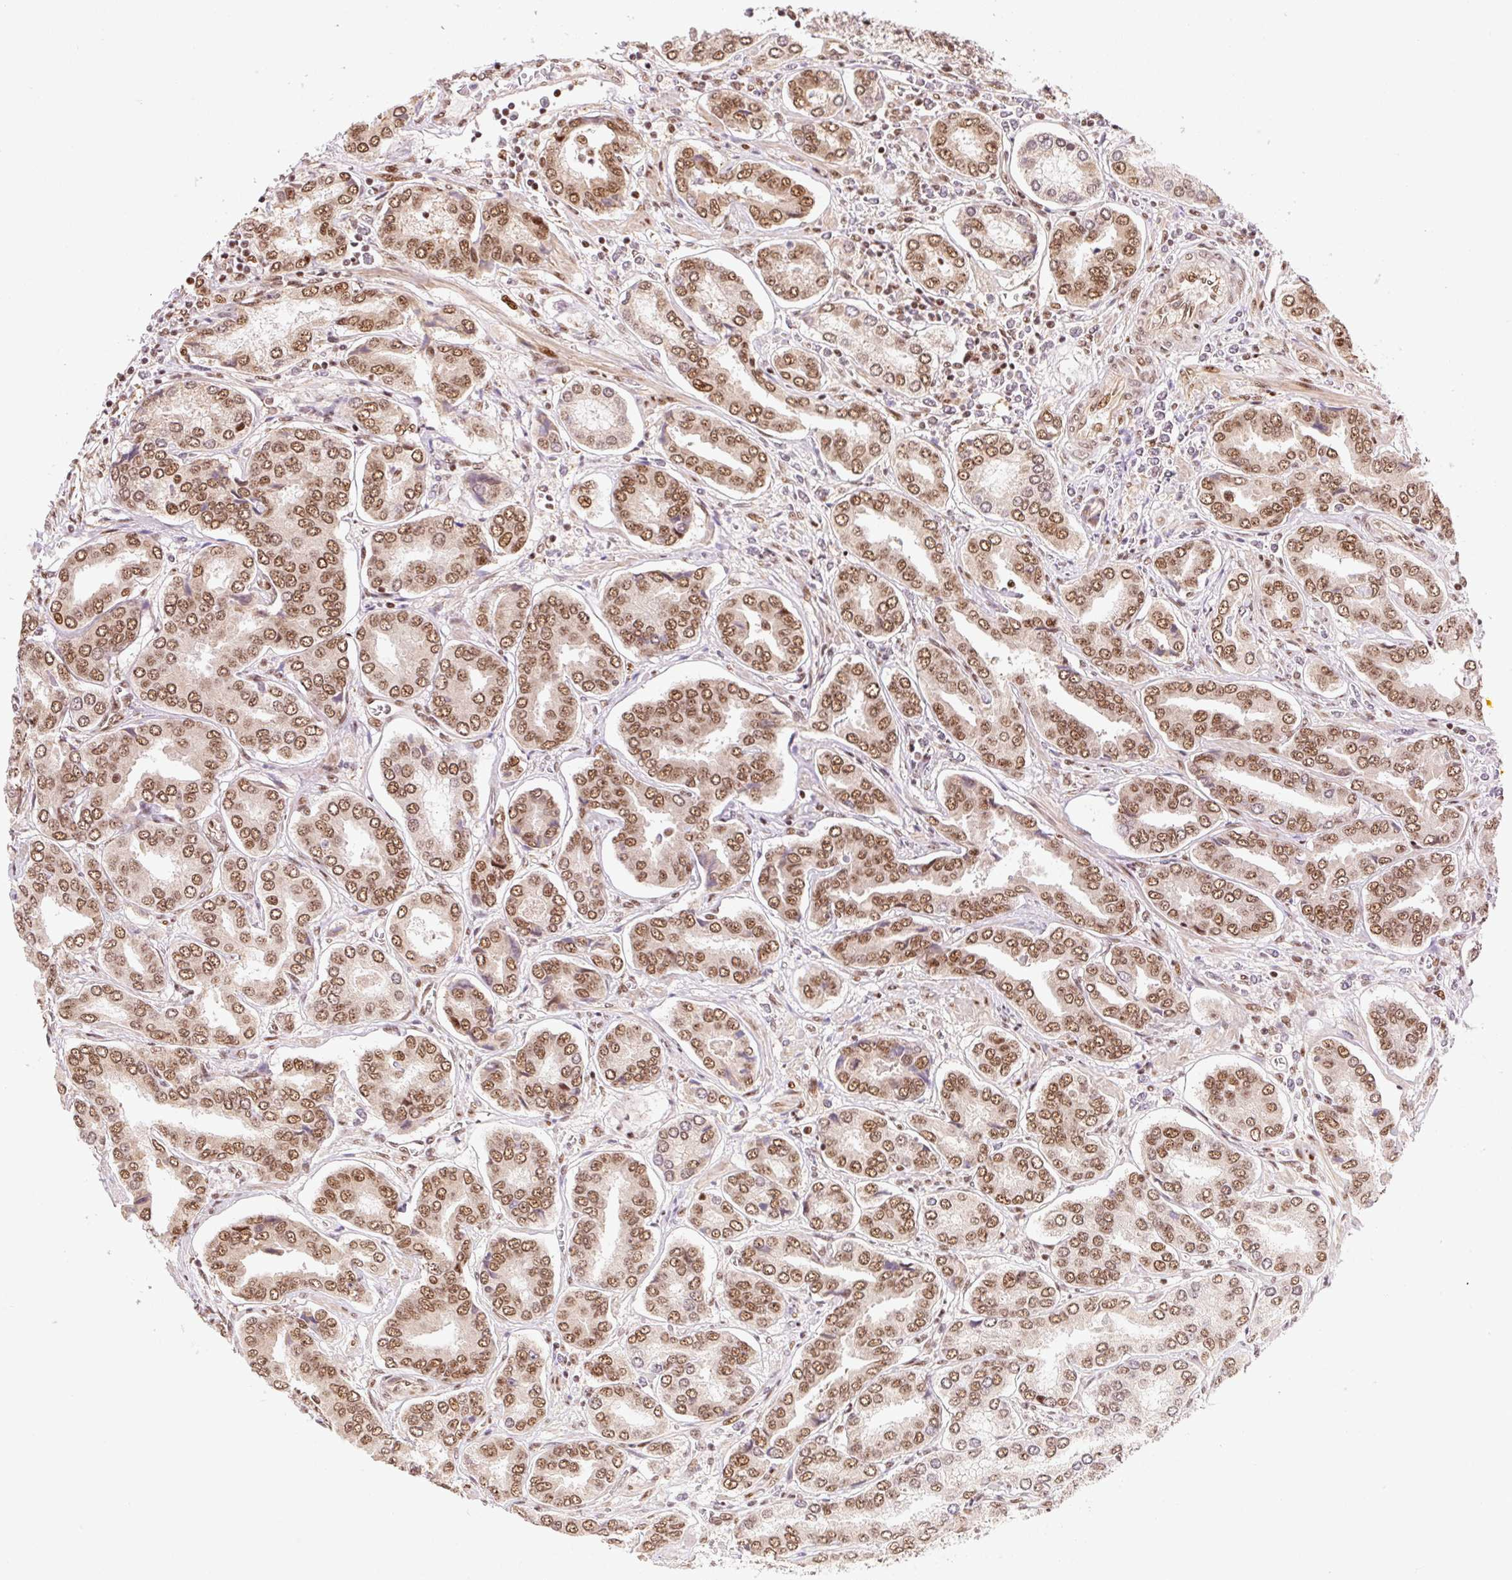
{"staining": {"intensity": "moderate", "quantity": ">75%", "location": "nuclear"}, "tissue": "prostate cancer", "cell_type": "Tumor cells", "image_type": "cancer", "snomed": [{"axis": "morphology", "description": "Adenocarcinoma, High grade"}, {"axis": "topography", "description": "Prostate"}], "caption": "IHC (DAB (3,3'-diaminobenzidine)) staining of human adenocarcinoma (high-grade) (prostate) reveals moderate nuclear protein expression in approximately >75% of tumor cells.", "gene": "INTS8", "patient": {"sex": "male", "age": 72}}